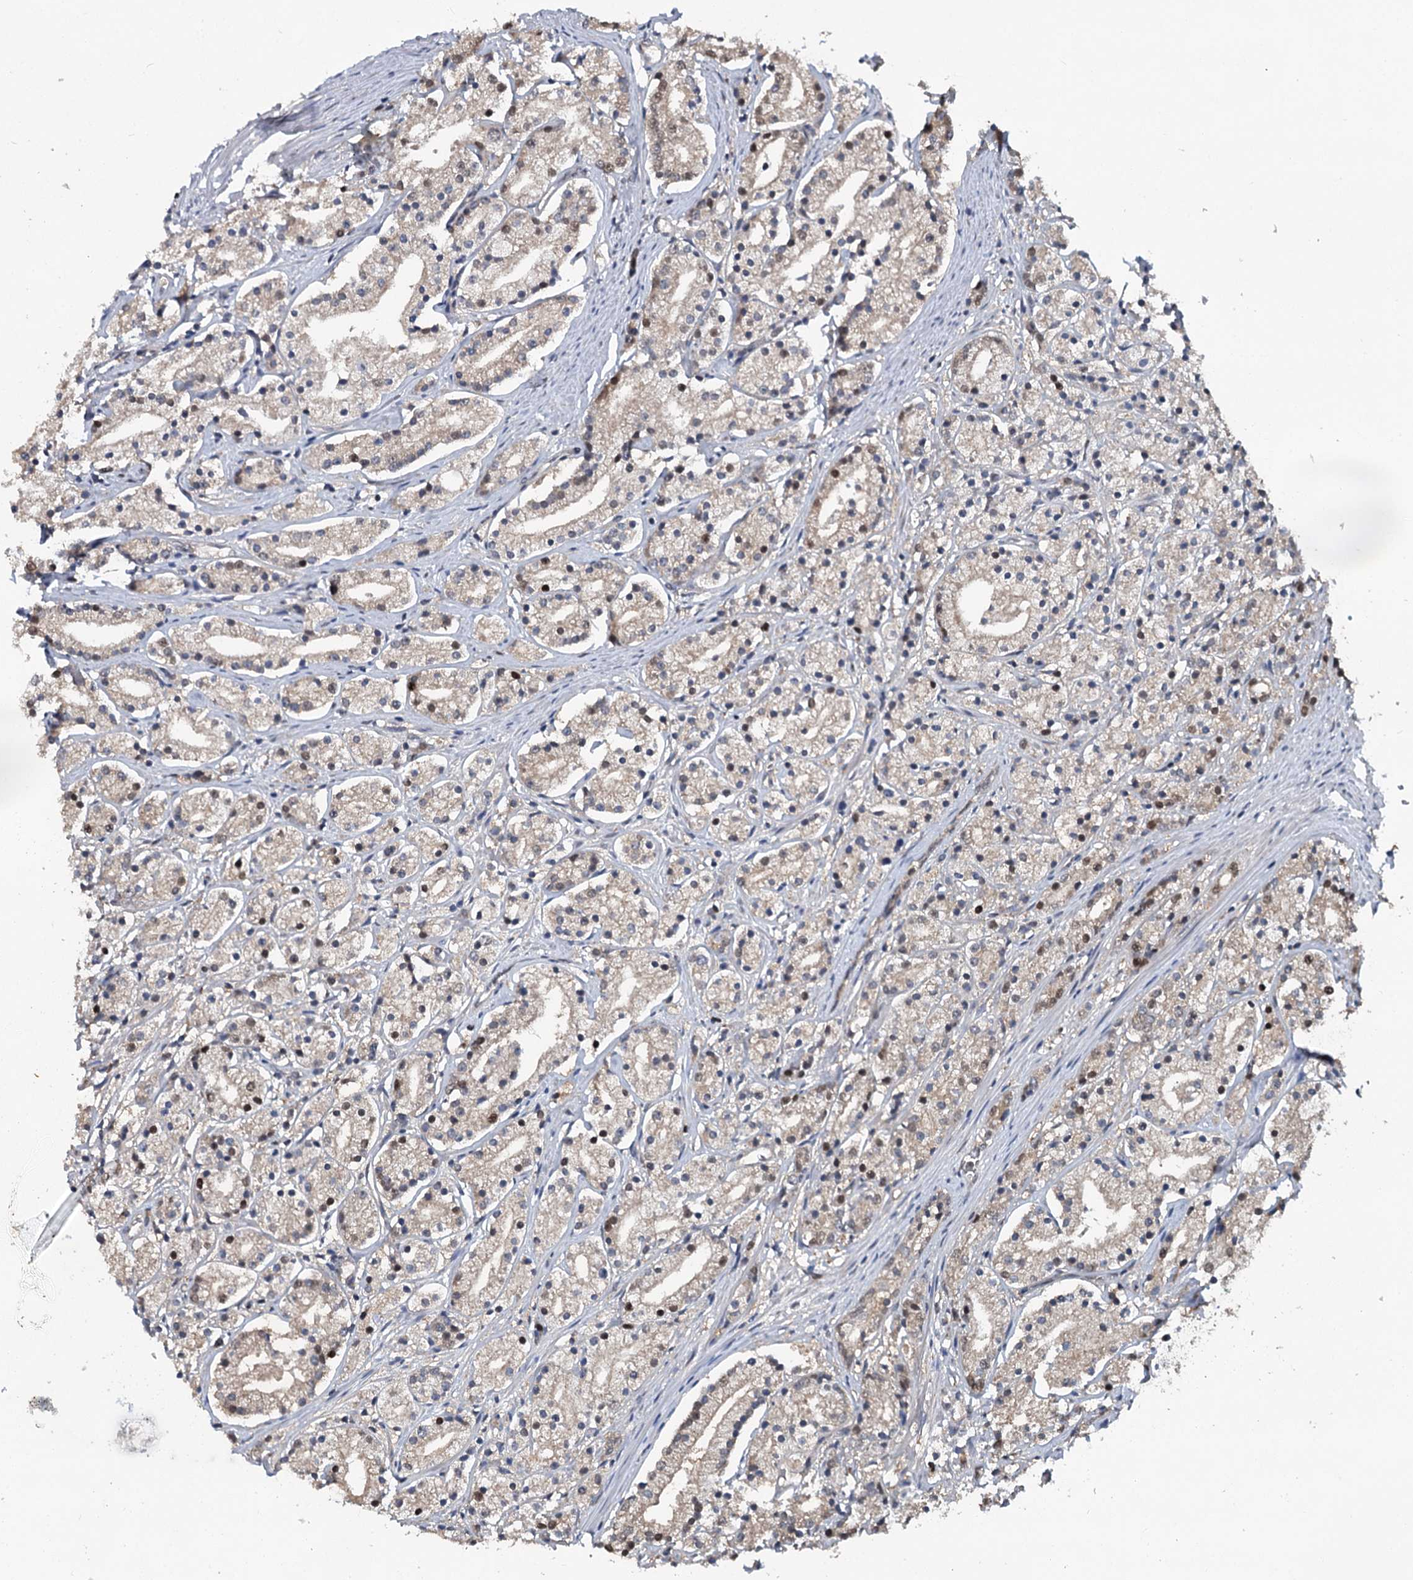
{"staining": {"intensity": "weak", "quantity": "25%-75%", "location": "nuclear"}, "tissue": "prostate cancer", "cell_type": "Tumor cells", "image_type": "cancer", "snomed": [{"axis": "morphology", "description": "Adenocarcinoma, High grade"}, {"axis": "topography", "description": "Prostate"}], "caption": "IHC of human prostate cancer (high-grade adenocarcinoma) demonstrates low levels of weak nuclear expression in about 25%-75% of tumor cells.", "gene": "MYG1", "patient": {"sex": "male", "age": 69}}